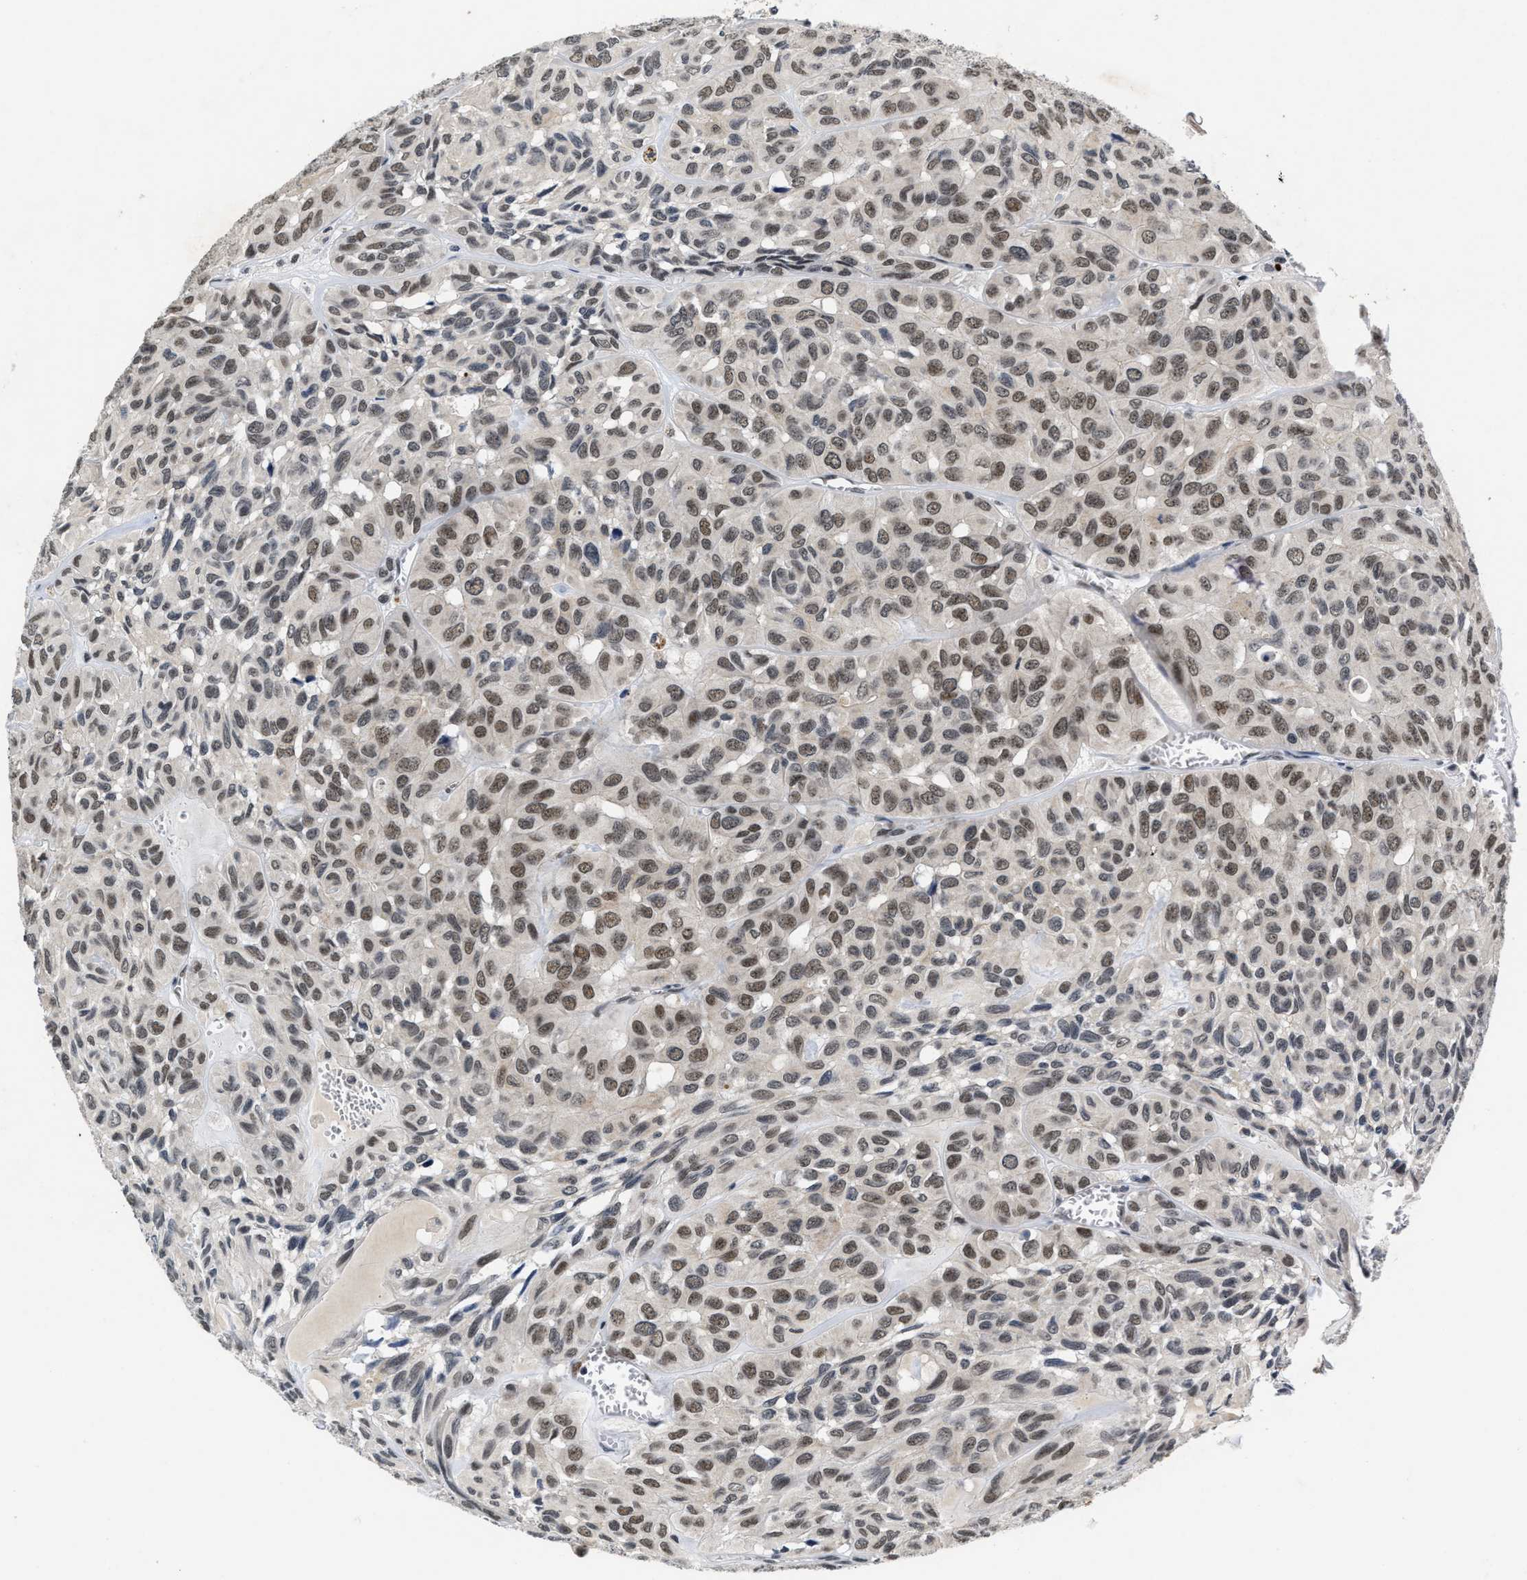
{"staining": {"intensity": "moderate", "quantity": ">75%", "location": "nuclear"}, "tissue": "head and neck cancer", "cell_type": "Tumor cells", "image_type": "cancer", "snomed": [{"axis": "morphology", "description": "Adenocarcinoma, NOS"}, {"axis": "topography", "description": "Salivary gland, NOS"}, {"axis": "topography", "description": "Head-Neck"}], "caption": "Human adenocarcinoma (head and neck) stained with a brown dye displays moderate nuclear positive staining in approximately >75% of tumor cells.", "gene": "INIP", "patient": {"sex": "female", "age": 76}}